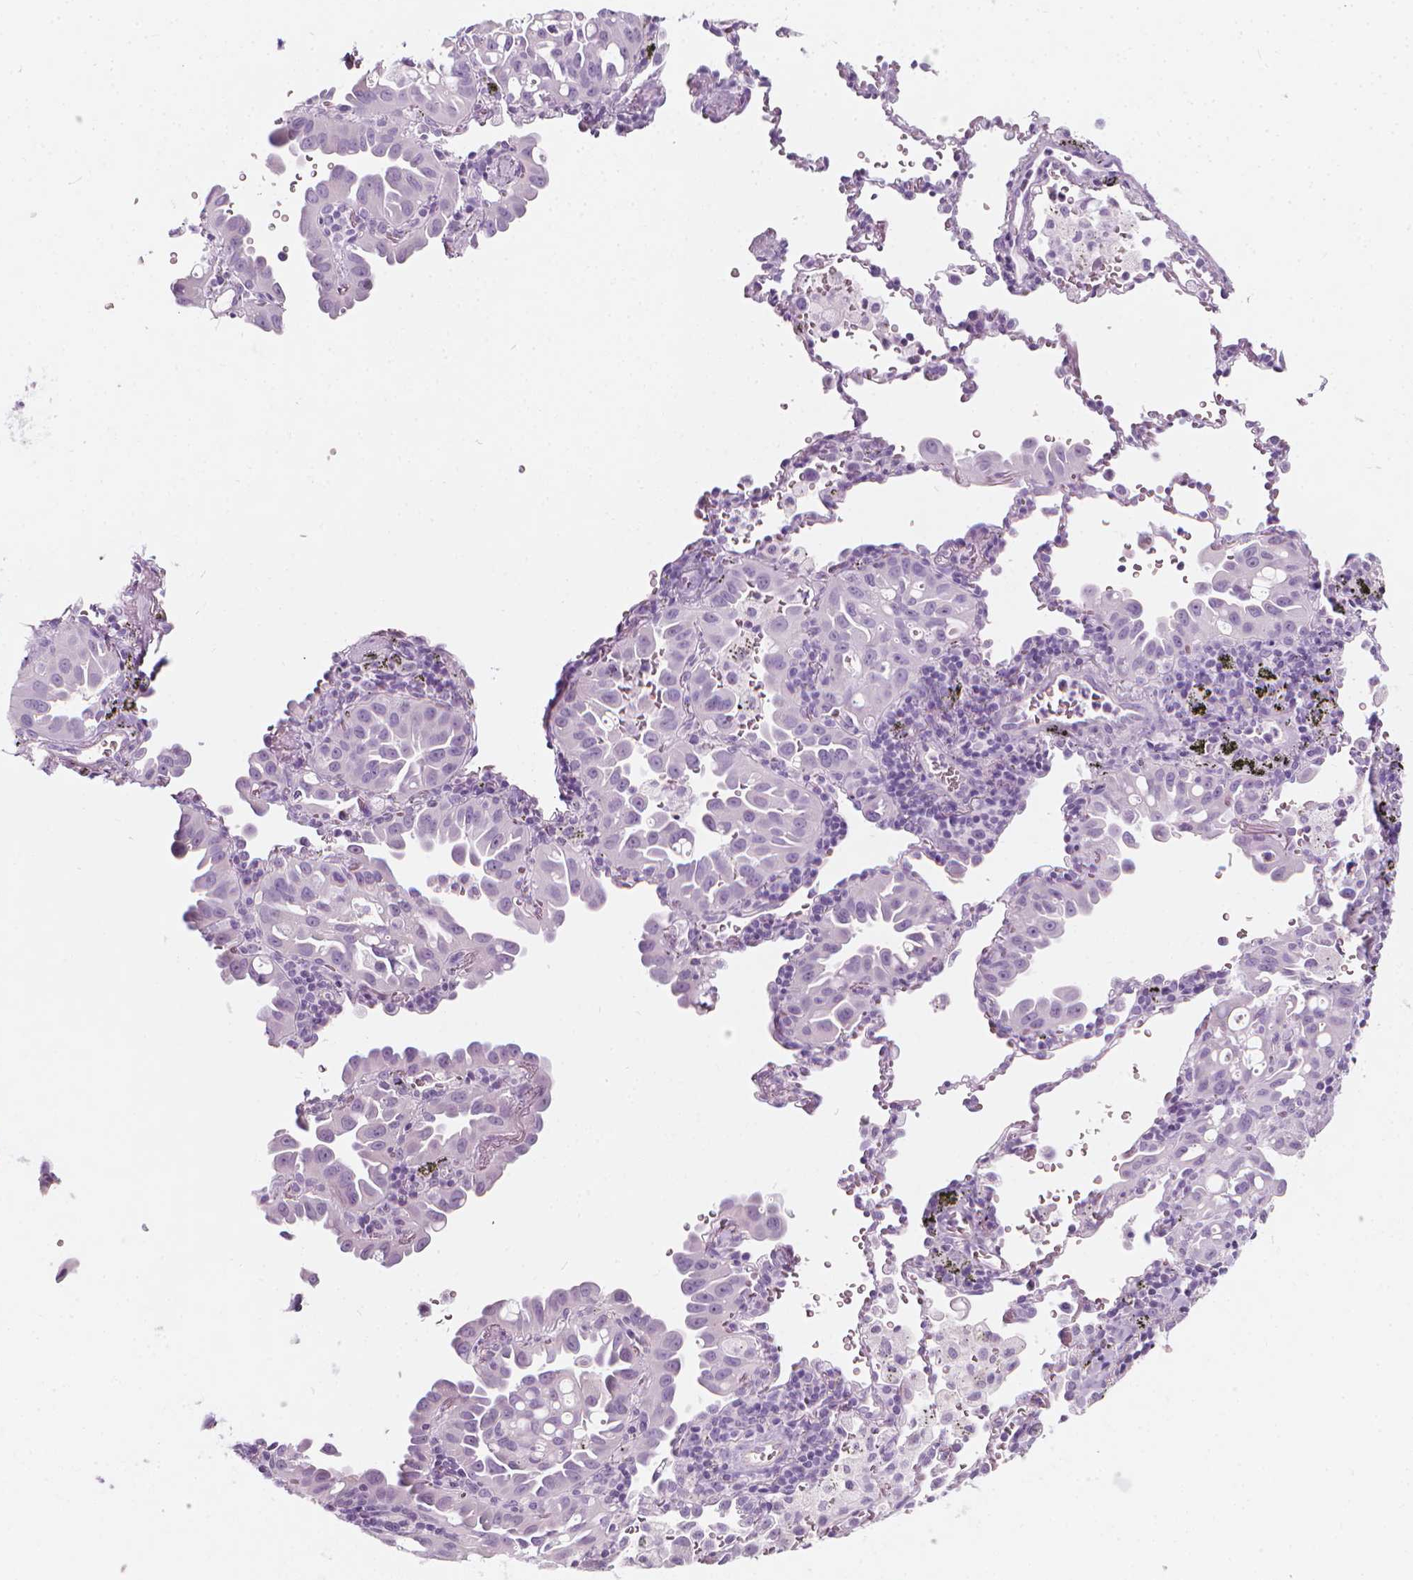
{"staining": {"intensity": "negative", "quantity": "none", "location": "none"}, "tissue": "lung cancer", "cell_type": "Tumor cells", "image_type": "cancer", "snomed": [{"axis": "morphology", "description": "Adenocarcinoma, NOS"}, {"axis": "topography", "description": "Lung"}], "caption": "Image shows no significant protein expression in tumor cells of lung adenocarcinoma.", "gene": "SCG3", "patient": {"sex": "male", "age": 68}}